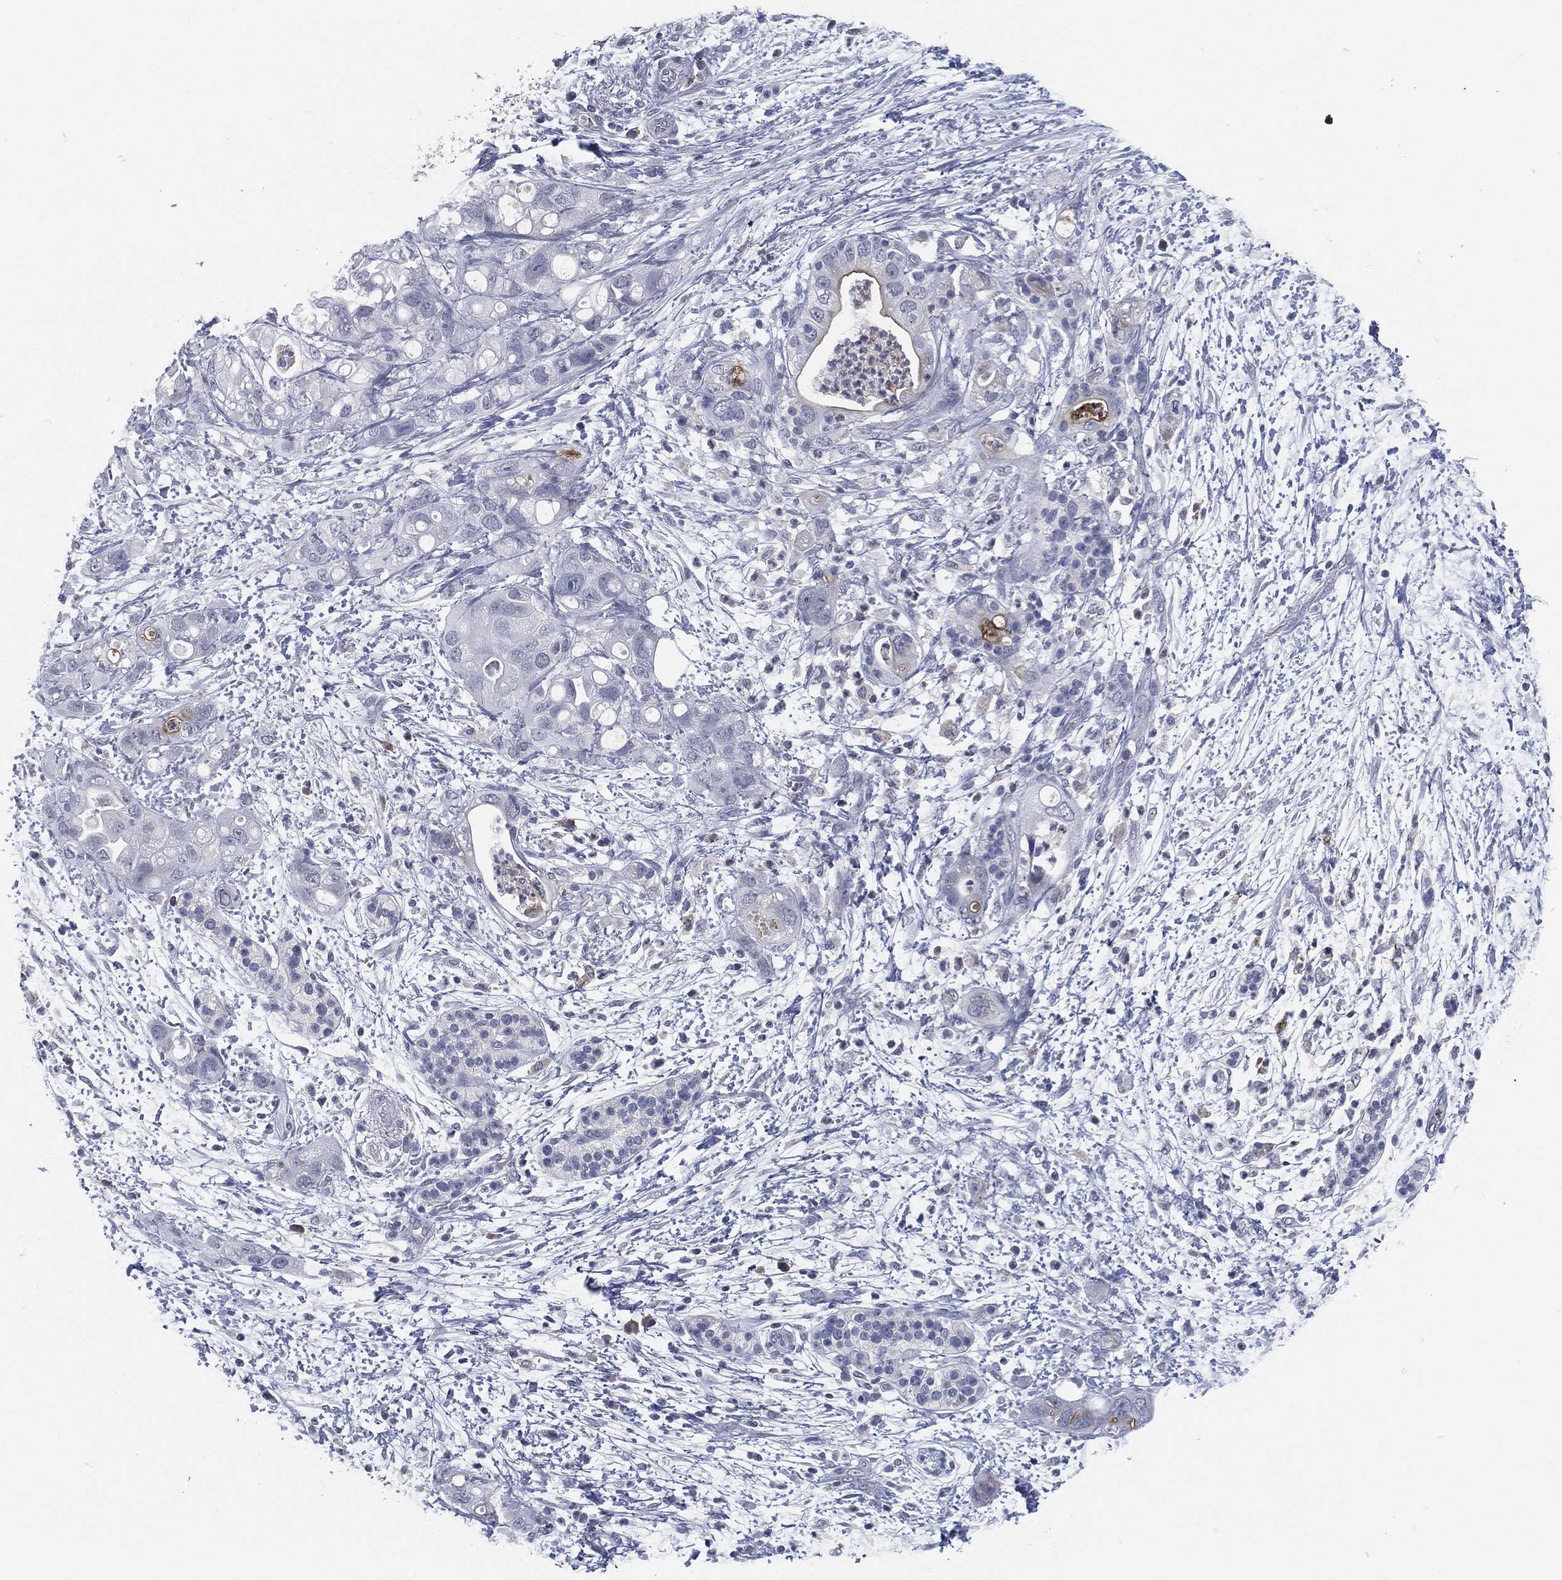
{"staining": {"intensity": "negative", "quantity": "none", "location": "none"}, "tissue": "pancreatic cancer", "cell_type": "Tumor cells", "image_type": "cancer", "snomed": [{"axis": "morphology", "description": "Adenocarcinoma, NOS"}, {"axis": "topography", "description": "Pancreas"}], "caption": "IHC image of adenocarcinoma (pancreatic) stained for a protein (brown), which exhibits no staining in tumor cells.", "gene": "PROM1", "patient": {"sex": "female", "age": 72}}